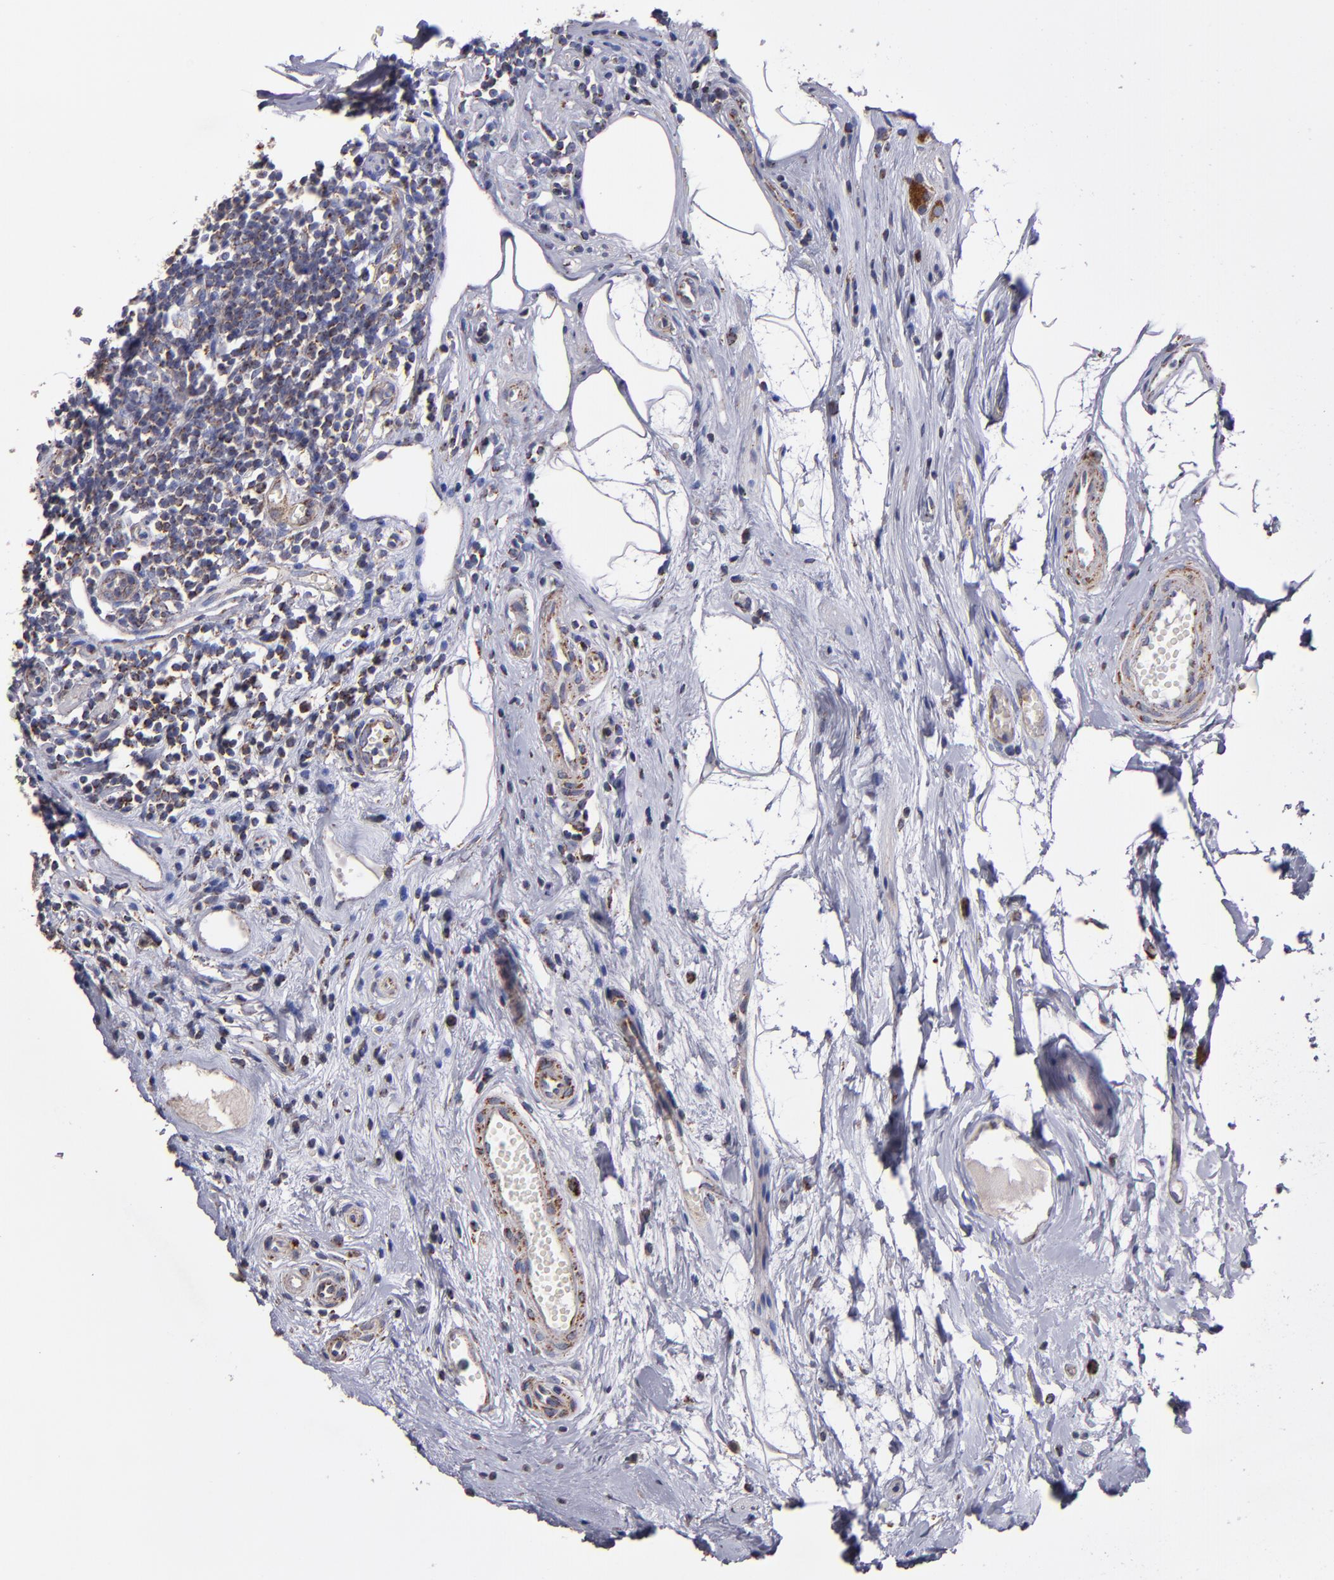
{"staining": {"intensity": "strong", "quantity": ">75%", "location": "cytoplasmic/membranous"}, "tissue": "appendix", "cell_type": "Glandular cells", "image_type": "normal", "snomed": [{"axis": "morphology", "description": "Normal tissue, NOS"}, {"axis": "topography", "description": "Appendix"}], "caption": "Appendix stained with IHC exhibits strong cytoplasmic/membranous expression in about >75% of glandular cells.", "gene": "CLTA", "patient": {"sex": "male", "age": 38}}